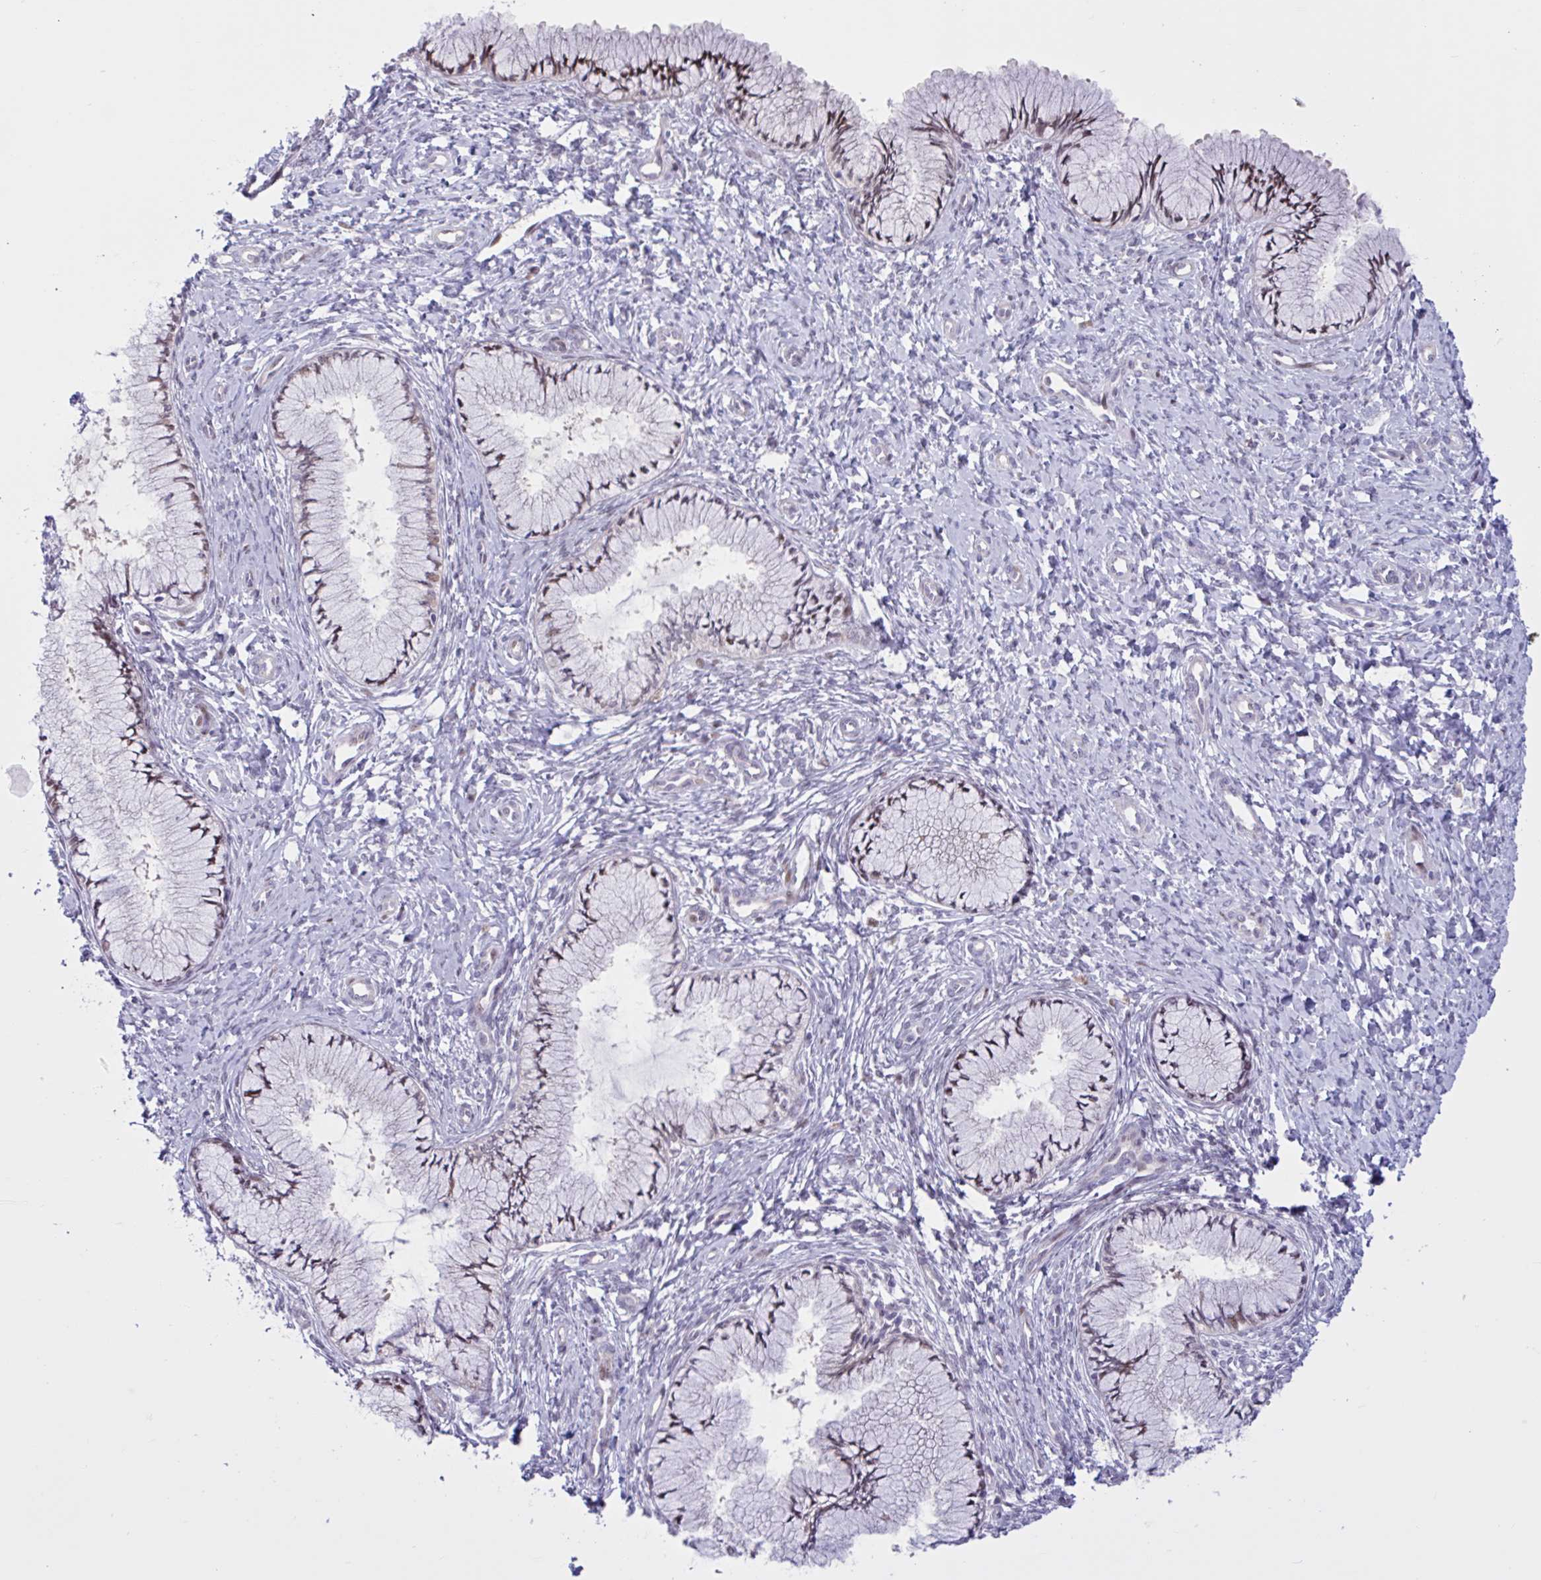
{"staining": {"intensity": "moderate", "quantity": "25%-75%", "location": "nuclear"}, "tissue": "cervix", "cell_type": "Glandular cells", "image_type": "normal", "snomed": [{"axis": "morphology", "description": "Normal tissue, NOS"}, {"axis": "topography", "description": "Cervix"}], "caption": "High-power microscopy captured an immunohistochemistry micrograph of benign cervix, revealing moderate nuclear expression in about 25%-75% of glandular cells.", "gene": "RBL1", "patient": {"sex": "female", "age": 37}}